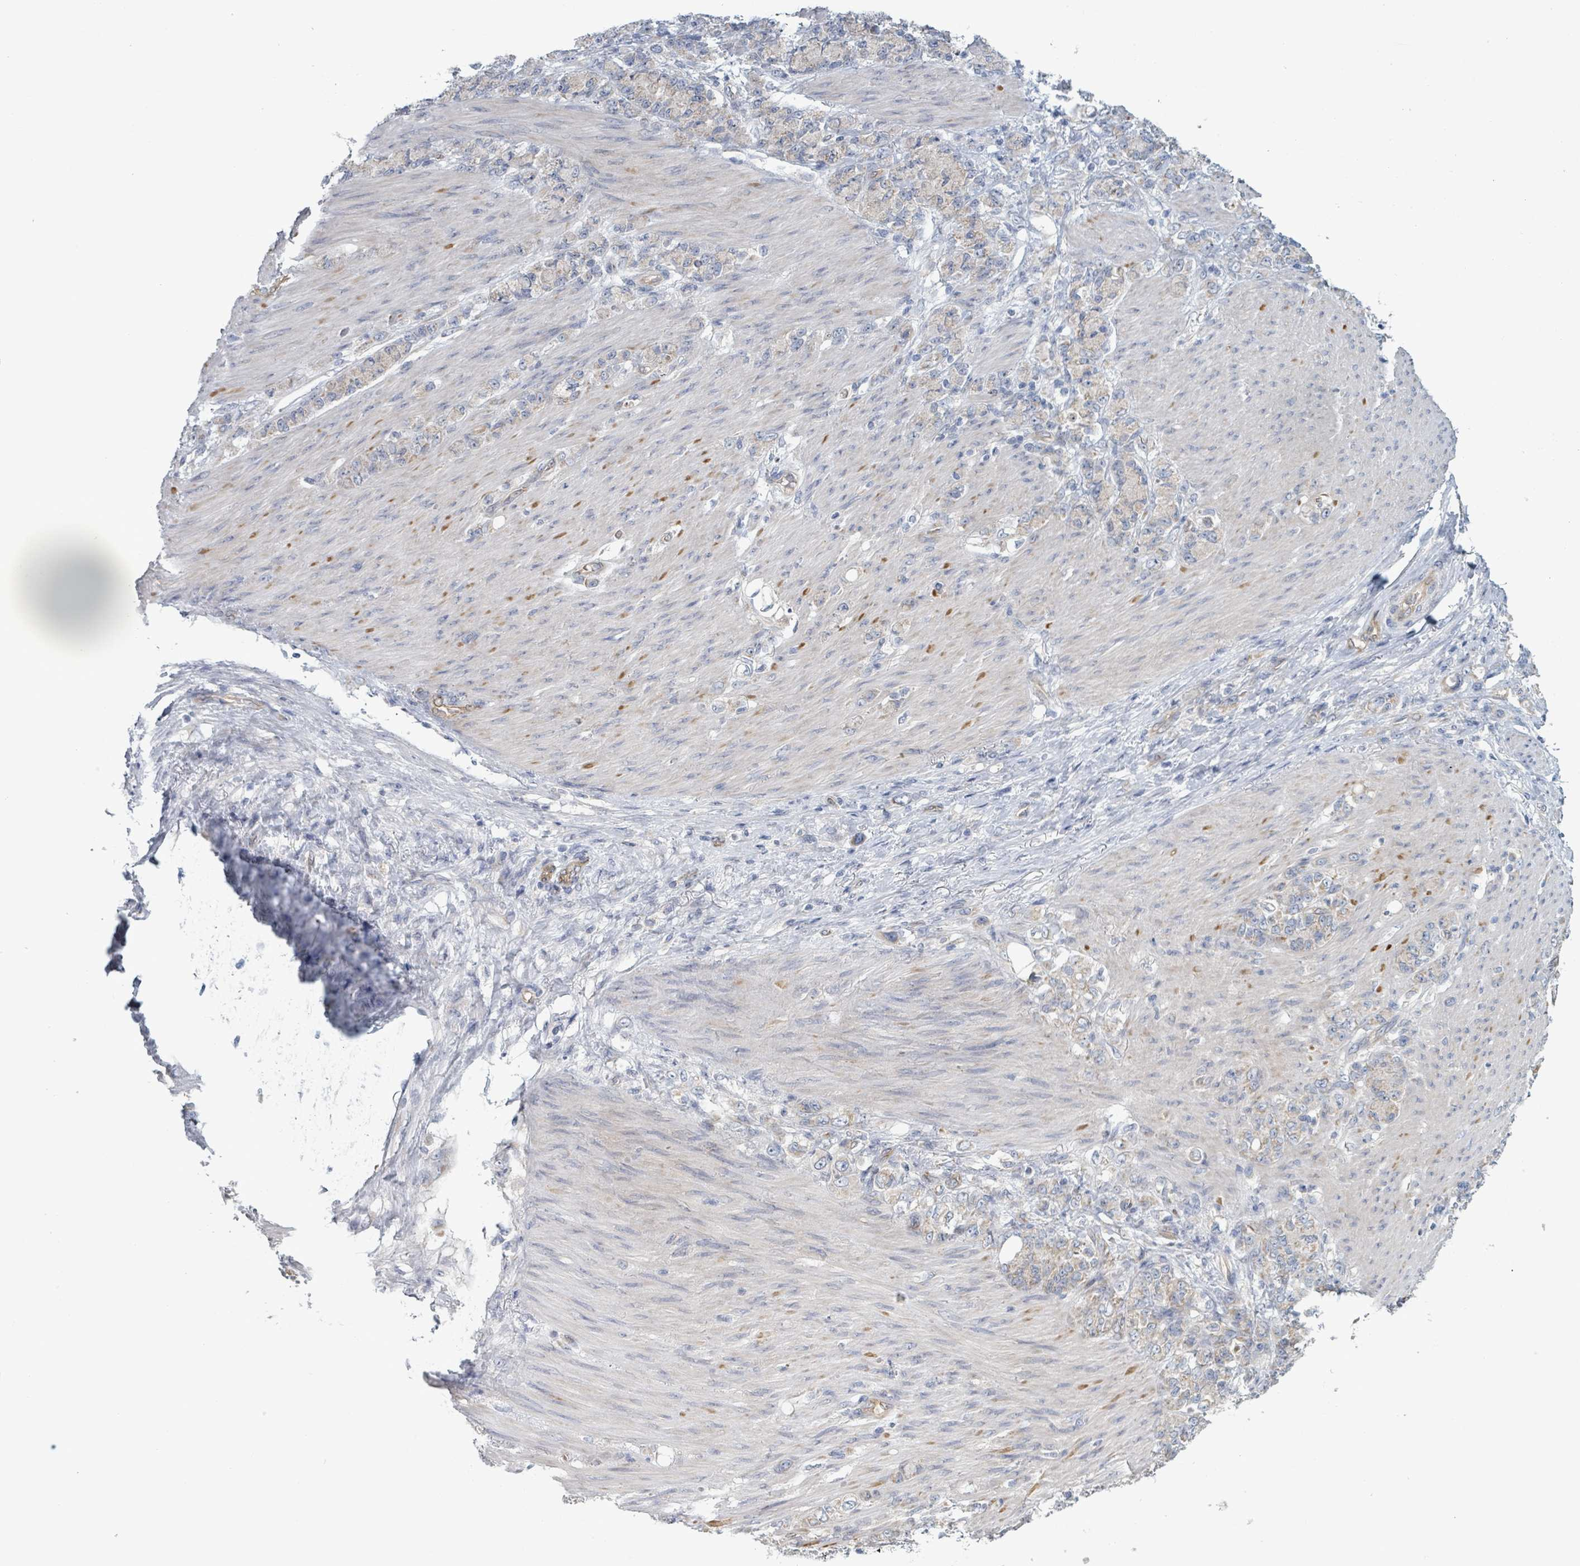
{"staining": {"intensity": "weak", "quantity": "25%-75%", "location": "cytoplasmic/membranous"}, "tissue": "stomach cancer", "cell_type": "Tumor cells", "image_type": "cancer", "snomed": [{"axis": "morphology", "description": "Normal tissue, NOS"}, {"axis": "morphology", "description": "Adenocarcinoma, NOS"}, {"axis": "topography", "description": "Stomach"}], "caption": "This is a histology image of immunohistochemistry staining of adenocarcinoma (stomach), which shows weak staining in the cytoplasmic/membranous of tumor cells.", "gene": "FKBP1A", "patient": {"sex": "female", "age": 79}}